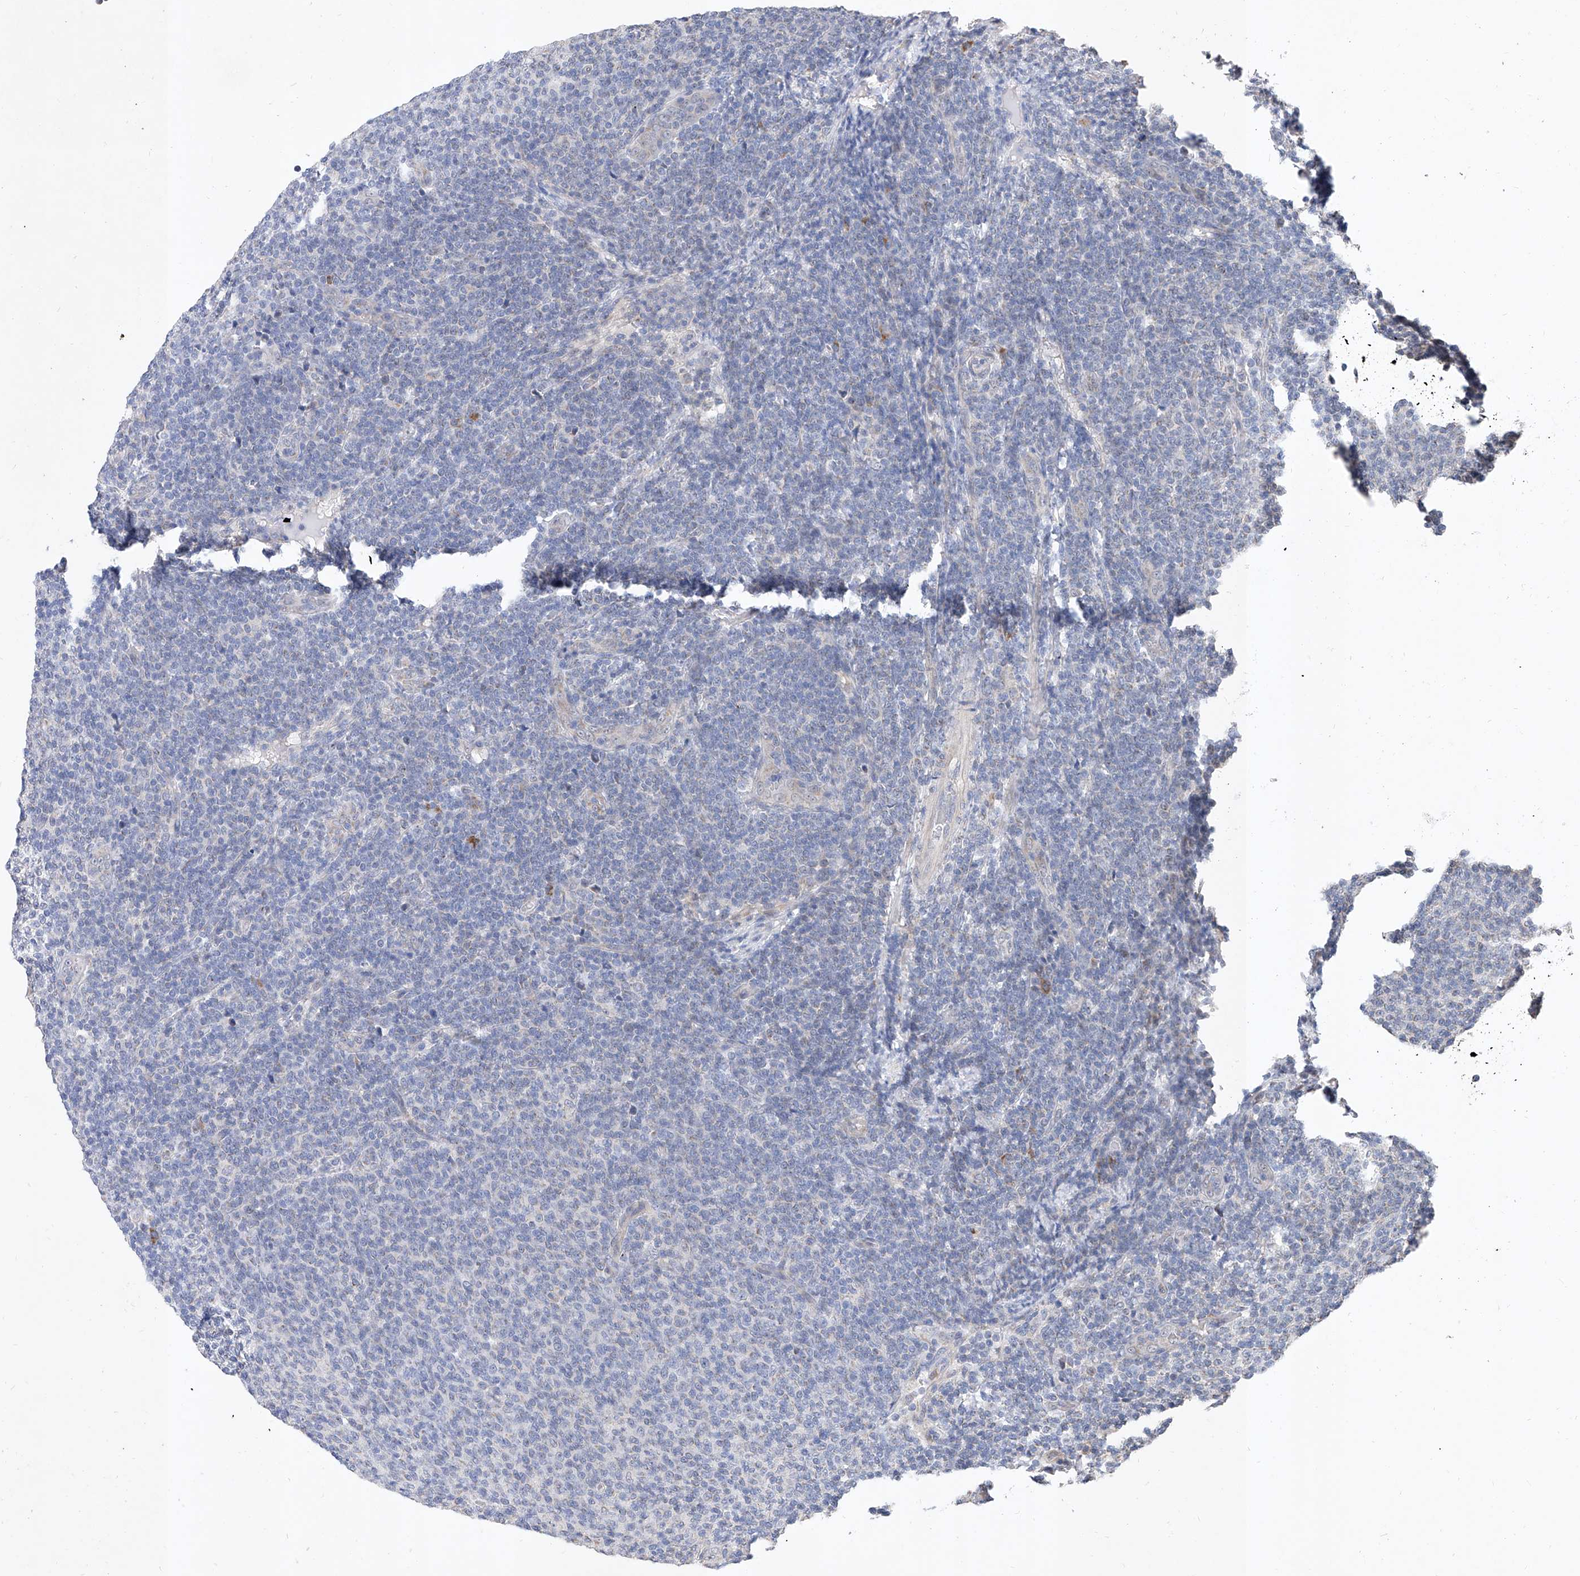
{"staining": {"intensity": "negative", "quantity": "none", "location": "none"}, "tissue": "lymphoma", "cell_type": "Tumor cells", "image_type": "cancer", "snomed": [{"axis": "morphology", "description": "Malignant lymphoma, non-Hodgkin's type, Low grade"}, {"axis": "topography", "description": "Lymph node"}], "caption": "Photomicrograph shows no protein staining in tumor cells of lymphoma tissue. (DAB immunohistochemistry (IHC) visualized using brightfield microscopy, high magnification).", "gene": "MFSD4B", "patient": {"sex": "male", "age": 66}}